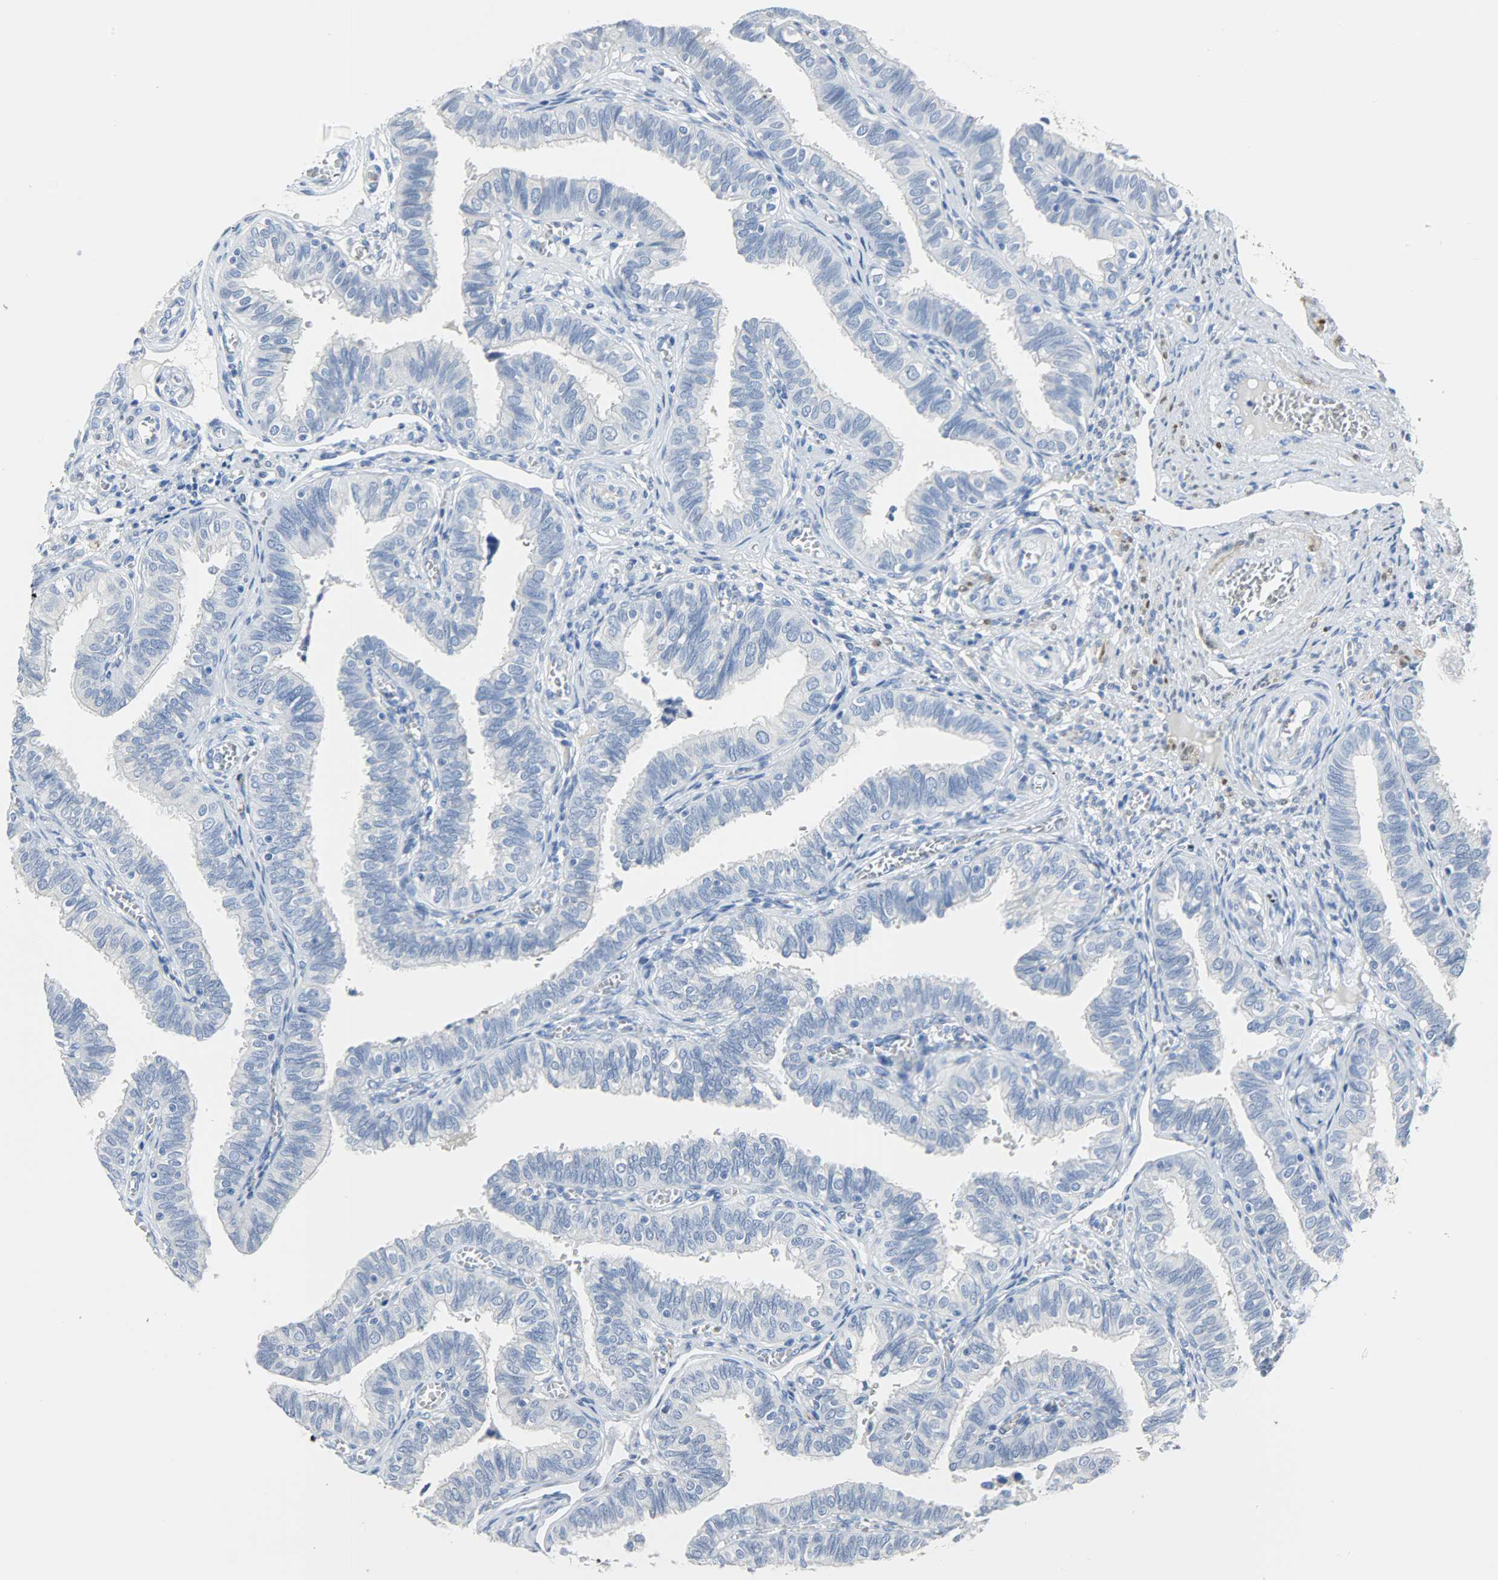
{"staining": {"intensity": "negative", "quantity": "none", "location": "none"}, "tissue": "fallopian tube", "cell_type": "Glandular cells", "image_type": "normal", "snomed": [{"axis": "morphology", "description": "Normal tissue, NOS"}, {"axis": "topography", "description": "Fallopian tube"}], "caption": "High magnification brightfield microscopy of unremarkable fallopian tube stained with DAB (3,3'-diaminobenzidine) (brown) and counterstained with hematoxylin (blue): glandular cells show no significant staining.", "gene": "CA3", "patient": {"sex": "female", "age": 46}}